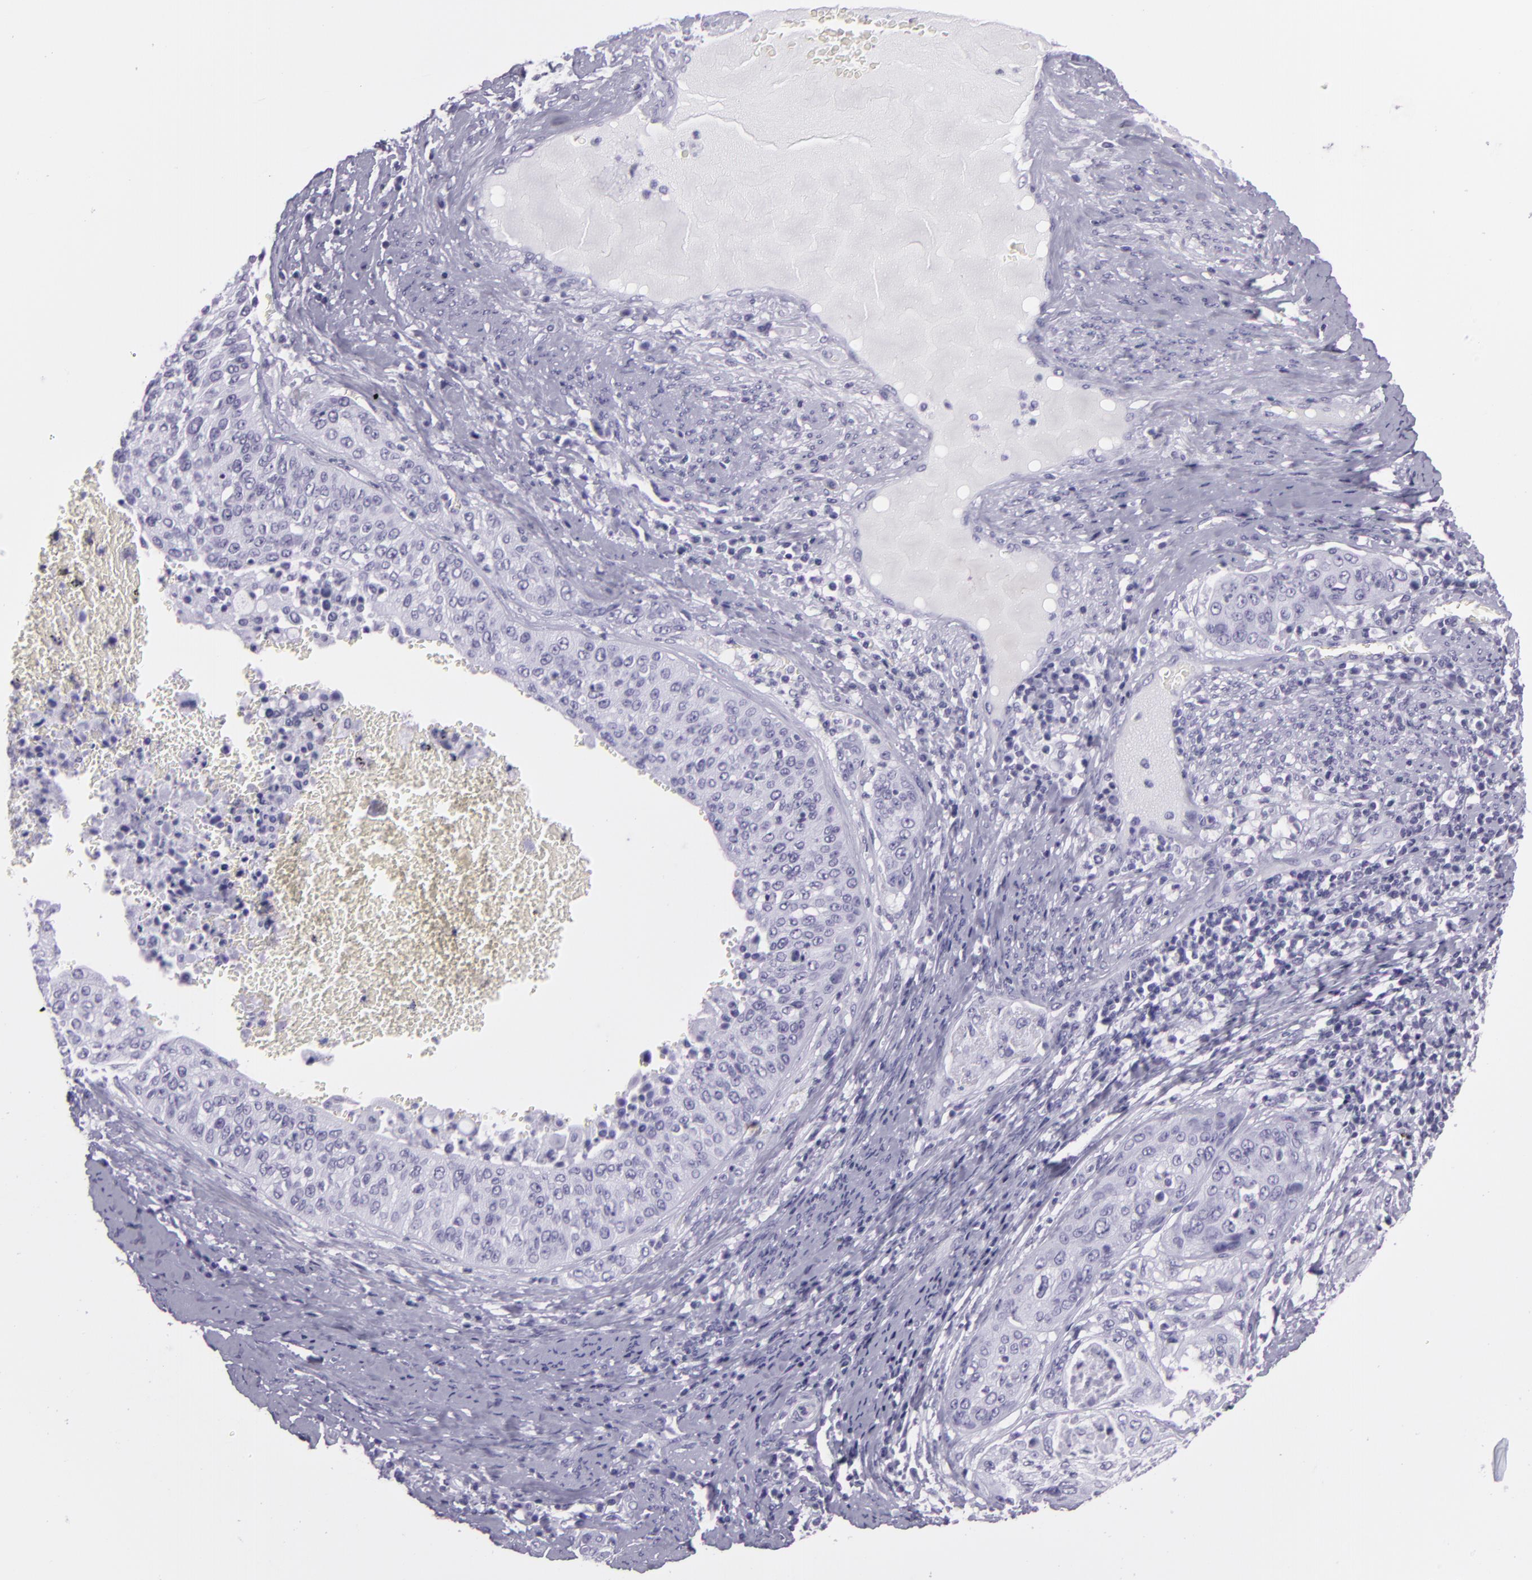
{"staining": {"intensity": "negative", "quantity": "none", "location": "none"}, "tissue": "cervical cancer", "cell_type": "Tumor cells", "image_type": "cancer", "snomed": [{"axis": "morphology", "description": "Squamous cell carcinoma, NOS"}, {"axis": "topography", "description": "Cervix"}], "caption": "This is a micrograph of IHC staining of cervical cancer (squamous cell carcinoma), which shows no positivity in tumor cells.", "gene": "MUC6", "patient": {"sex": "female", "age": 41}}